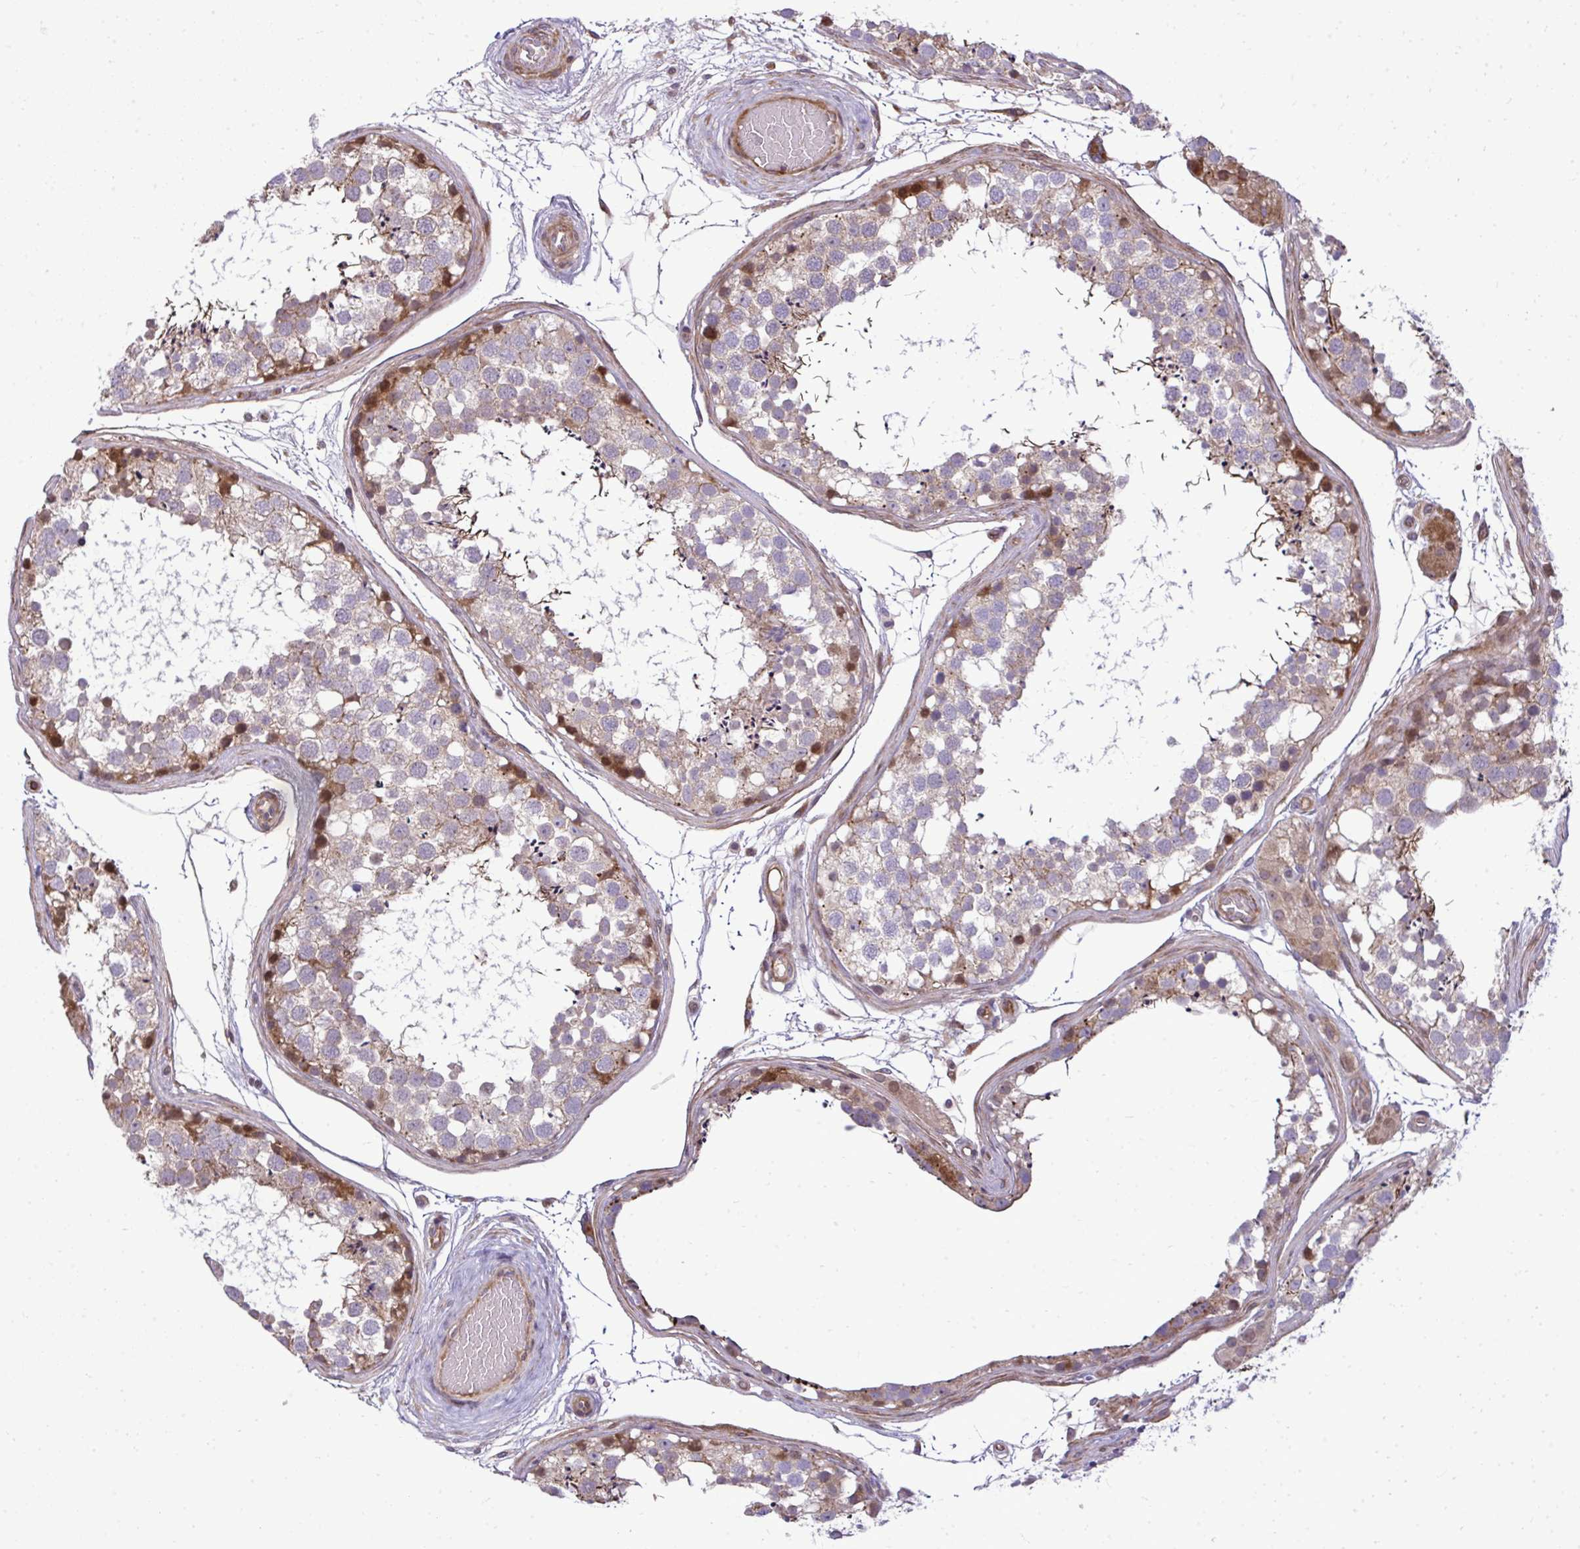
{"staining": {"intensity": "moderate", "quantity": "<25%", "location": "cytoplasmic/membranous"}, "tissue": "testis", "cell_type": "Cells in seminiferous ducts", "image_type": "normal", "snomed": [{"axis": "morphology", "description": "Normal tissue, NOS"}, {"axis": "morphology", "description": "Seminoma, NOS"}, {"axis": "topography", "description": "Testis"}], "caption": "Immunohistochemistry of normal testis displays low levels of moderate cytoplasmic/membranous staining in about <25% of cells in seminiferous ducts.", "gene": "ZSCAN9", "patient": {"sex": "male", "age": 65}}